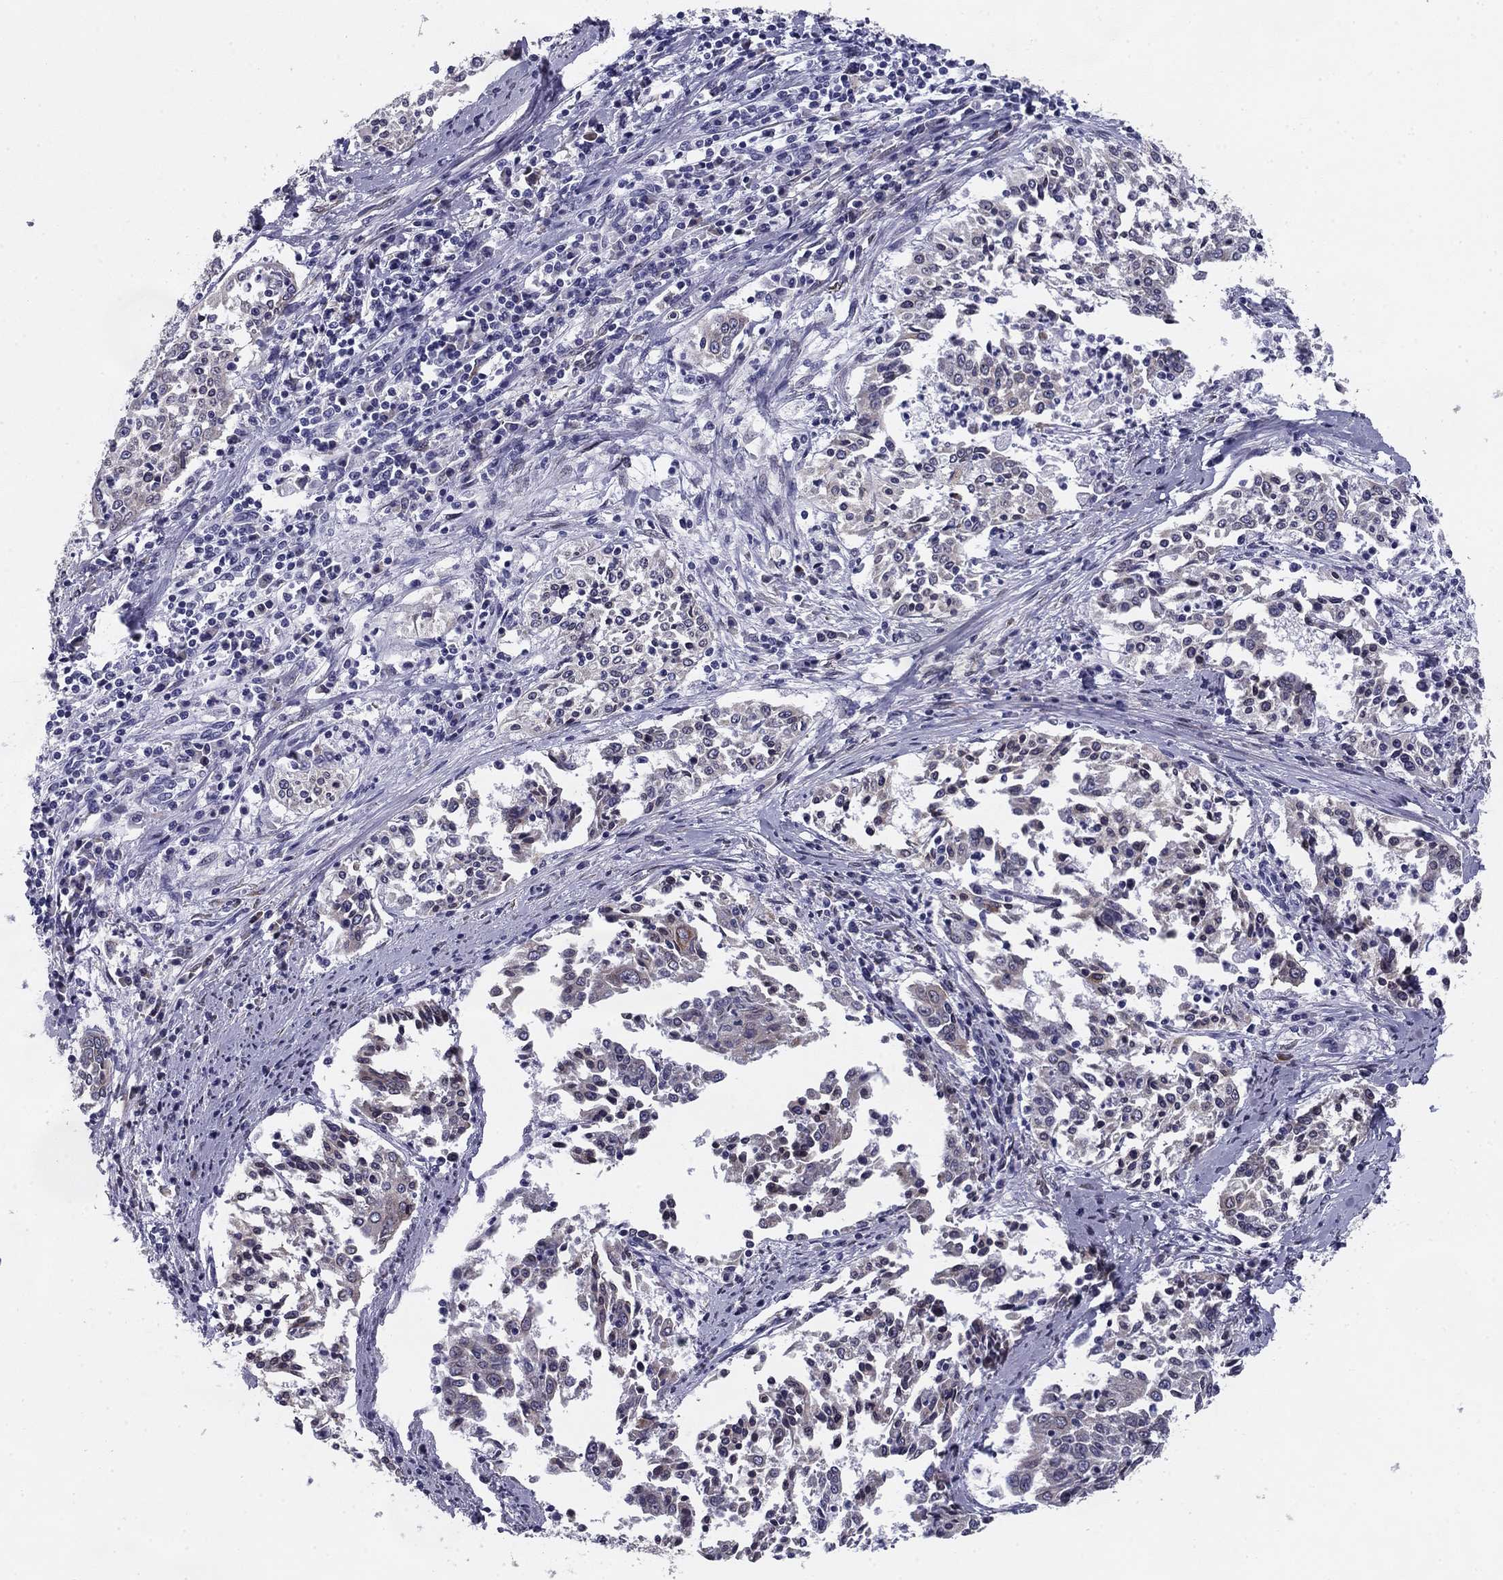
{"staining": {"intensity": "negative", "quantity": "none", "location": "none"}, "tissue": "cervical cancer", "cell_type": "Tumor cells", "image_type": "cancer", "snomed": [{"axis": "morphology", "description": "Squamous cell carcinoma, NOS"}, {"axis": "topography", "description": "Cervix"}], "caption": "This is a photomicrograph of IHC staining of squamous cell carcinoma (cervical), which shows no staining in tumor cells. (Stains: DAB (3,3'-diaminobenzidine) IHC with hematoxylin counter stain, Microscopy: brightfield microscopy at high magnification).", "gene": "TMED3", "patient": {"sex": "female", "age": 41}}